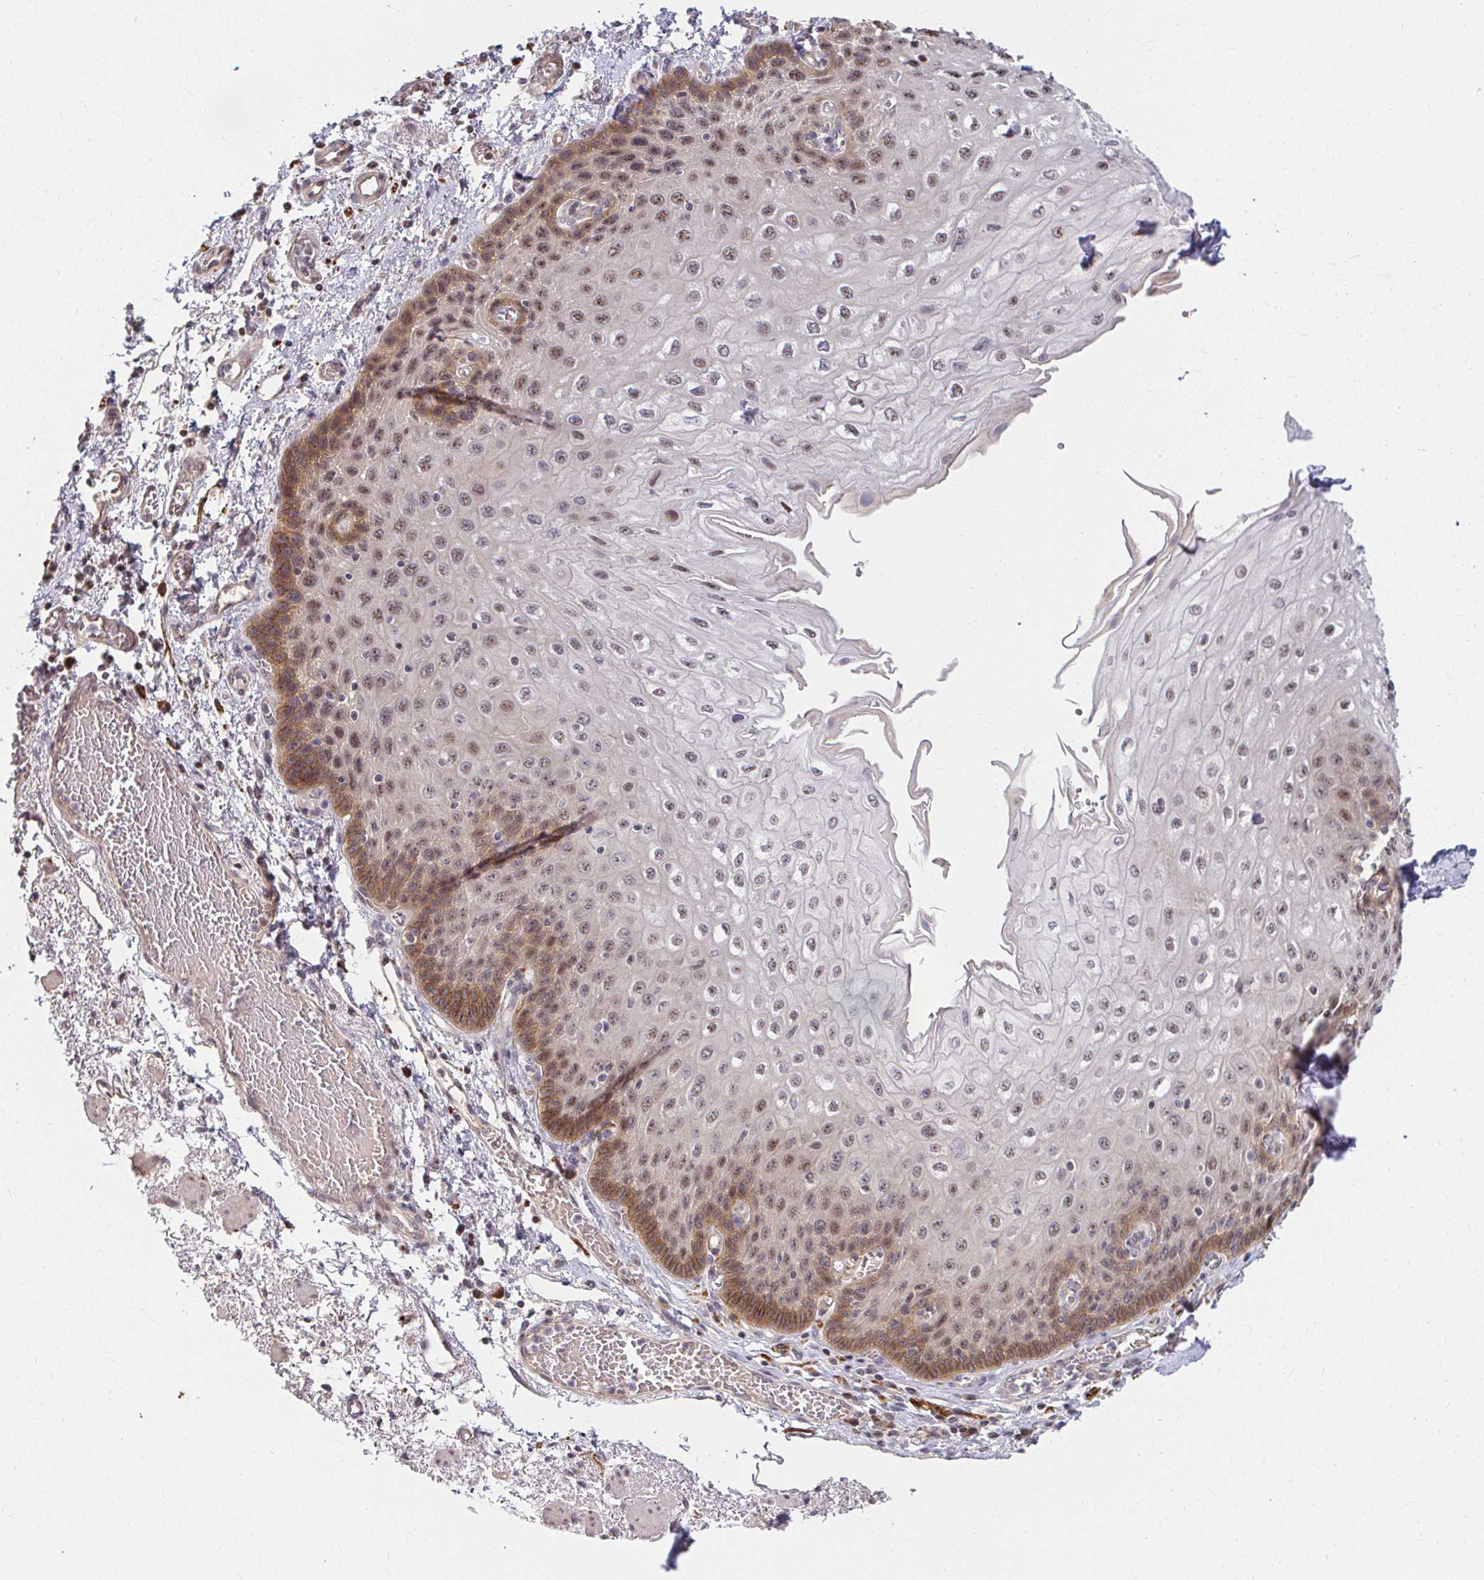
{"staining": {"intensity": "moderate", "quantity": ">75%", "location": "cytoplasmic/membranous,nuclear"}, "tissue": "esophagus", "cell_type": "Squamous epithelial cells", "image_type": "normal", "snomed": [{"axis": "morphology", "description": "Normal tissue, NOS"}, {"axis": "morphology", "description": "Adenocarcinoma, NOS"}, {"axis": "topography", "description": "Esophagus"}], "caption": "Moderate cytoplasmic/membranous,nuclear protein staining is appreciated in about >75% of squamous epithelial cells in esophagus.", "gene": "ANK3", "patient": {"sex": "male", "age": 81}}